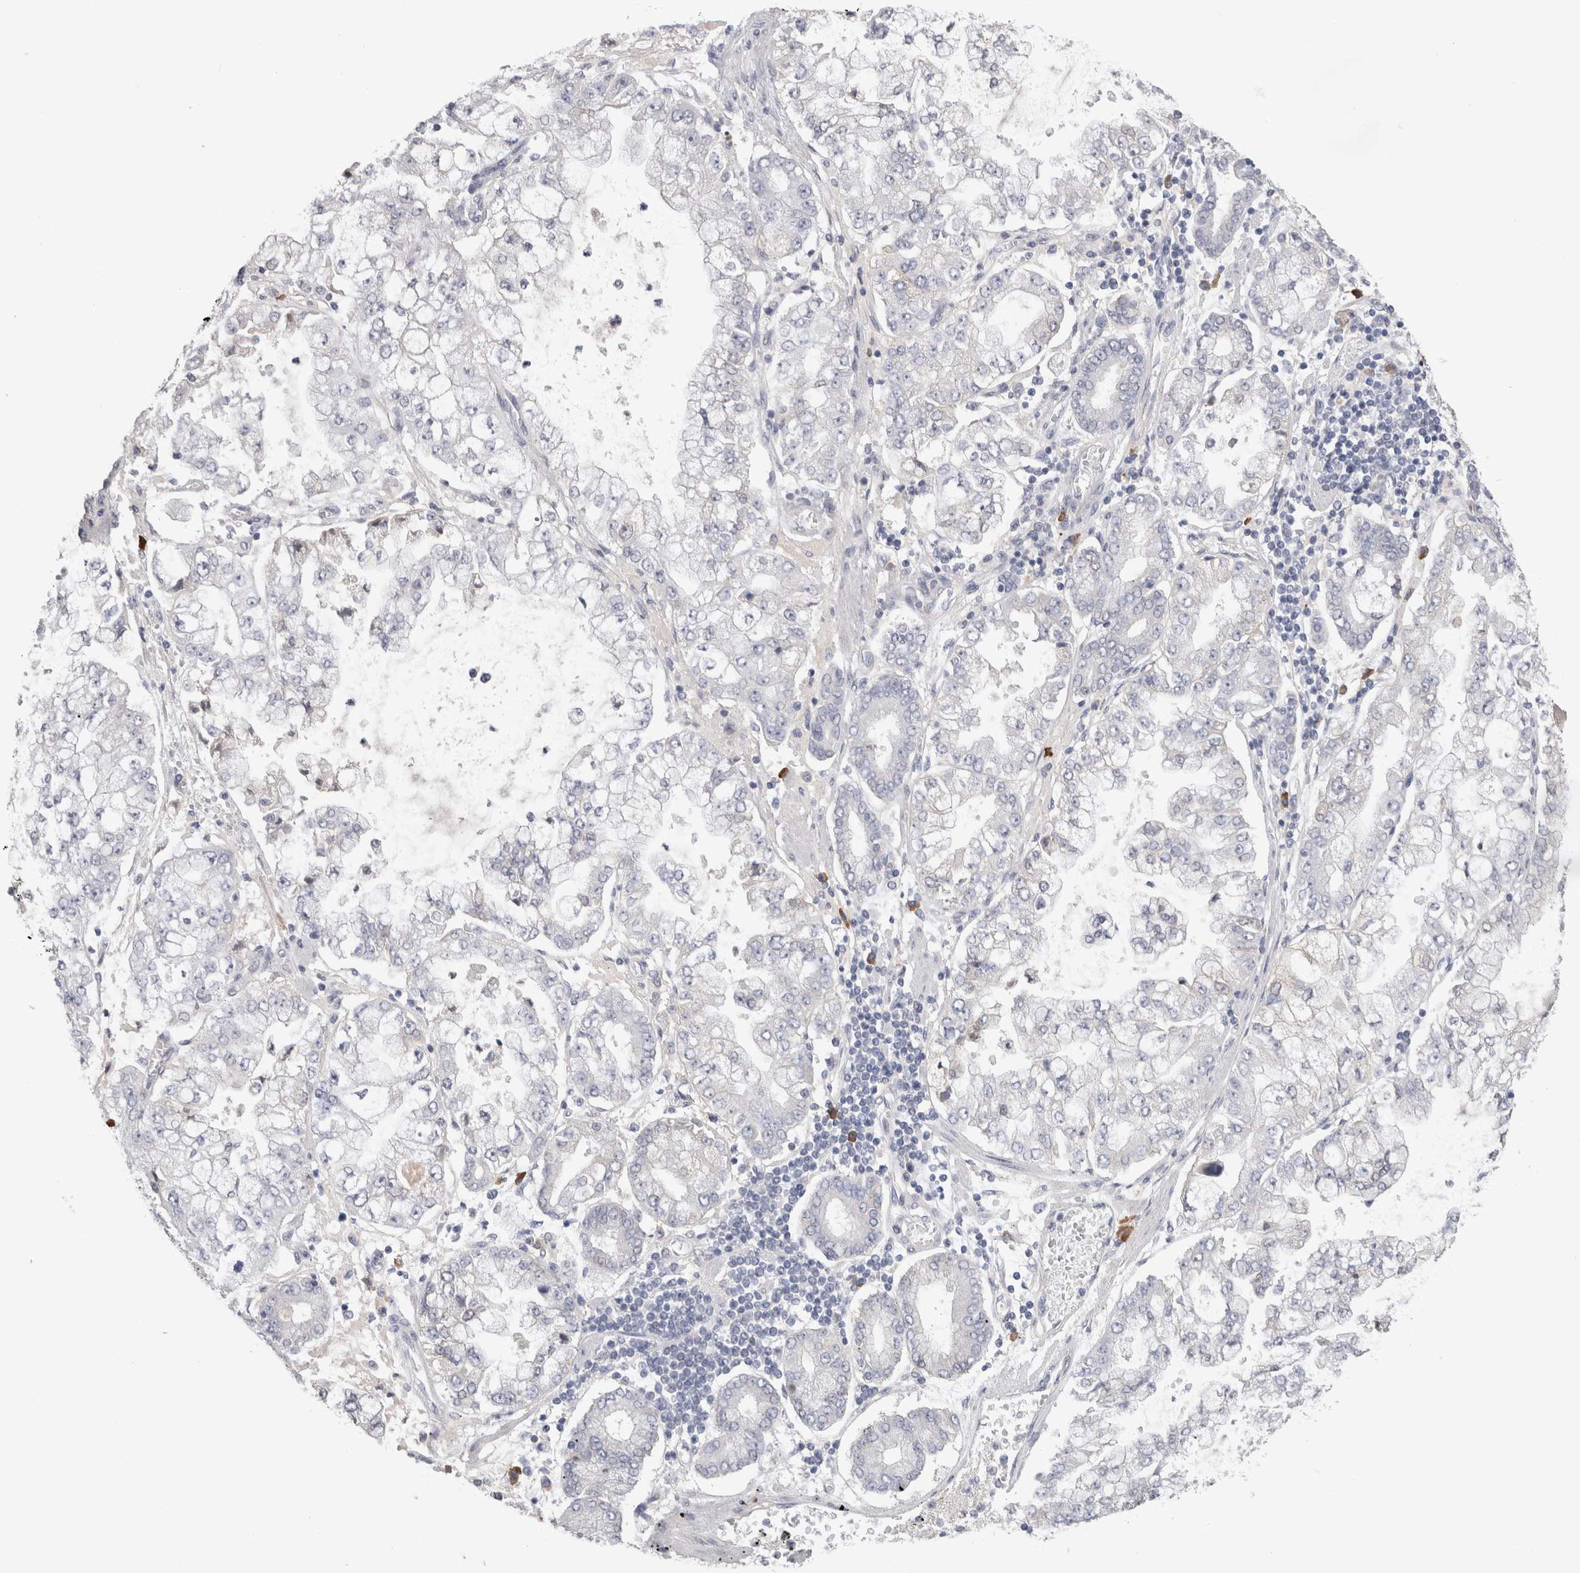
{"staining": {"intensity": "negative", "quantity": "none", "location": "none"}, "tissue": "stomach cancer", "cell_type": "Tumor cells", "image_type": "cancer", "snomed": [{"axis": "morphology", "description": "Adenocarcinoma, NOS"}, {"axis": "topography", "description": "Stomach"}], "caption": "Micrograph shows no protein positivity in tumor cells of adenocarcinoma (stomach) tissue.", "gene": "PPP3CC", "patient": {"sex": "male", "age": 76}}